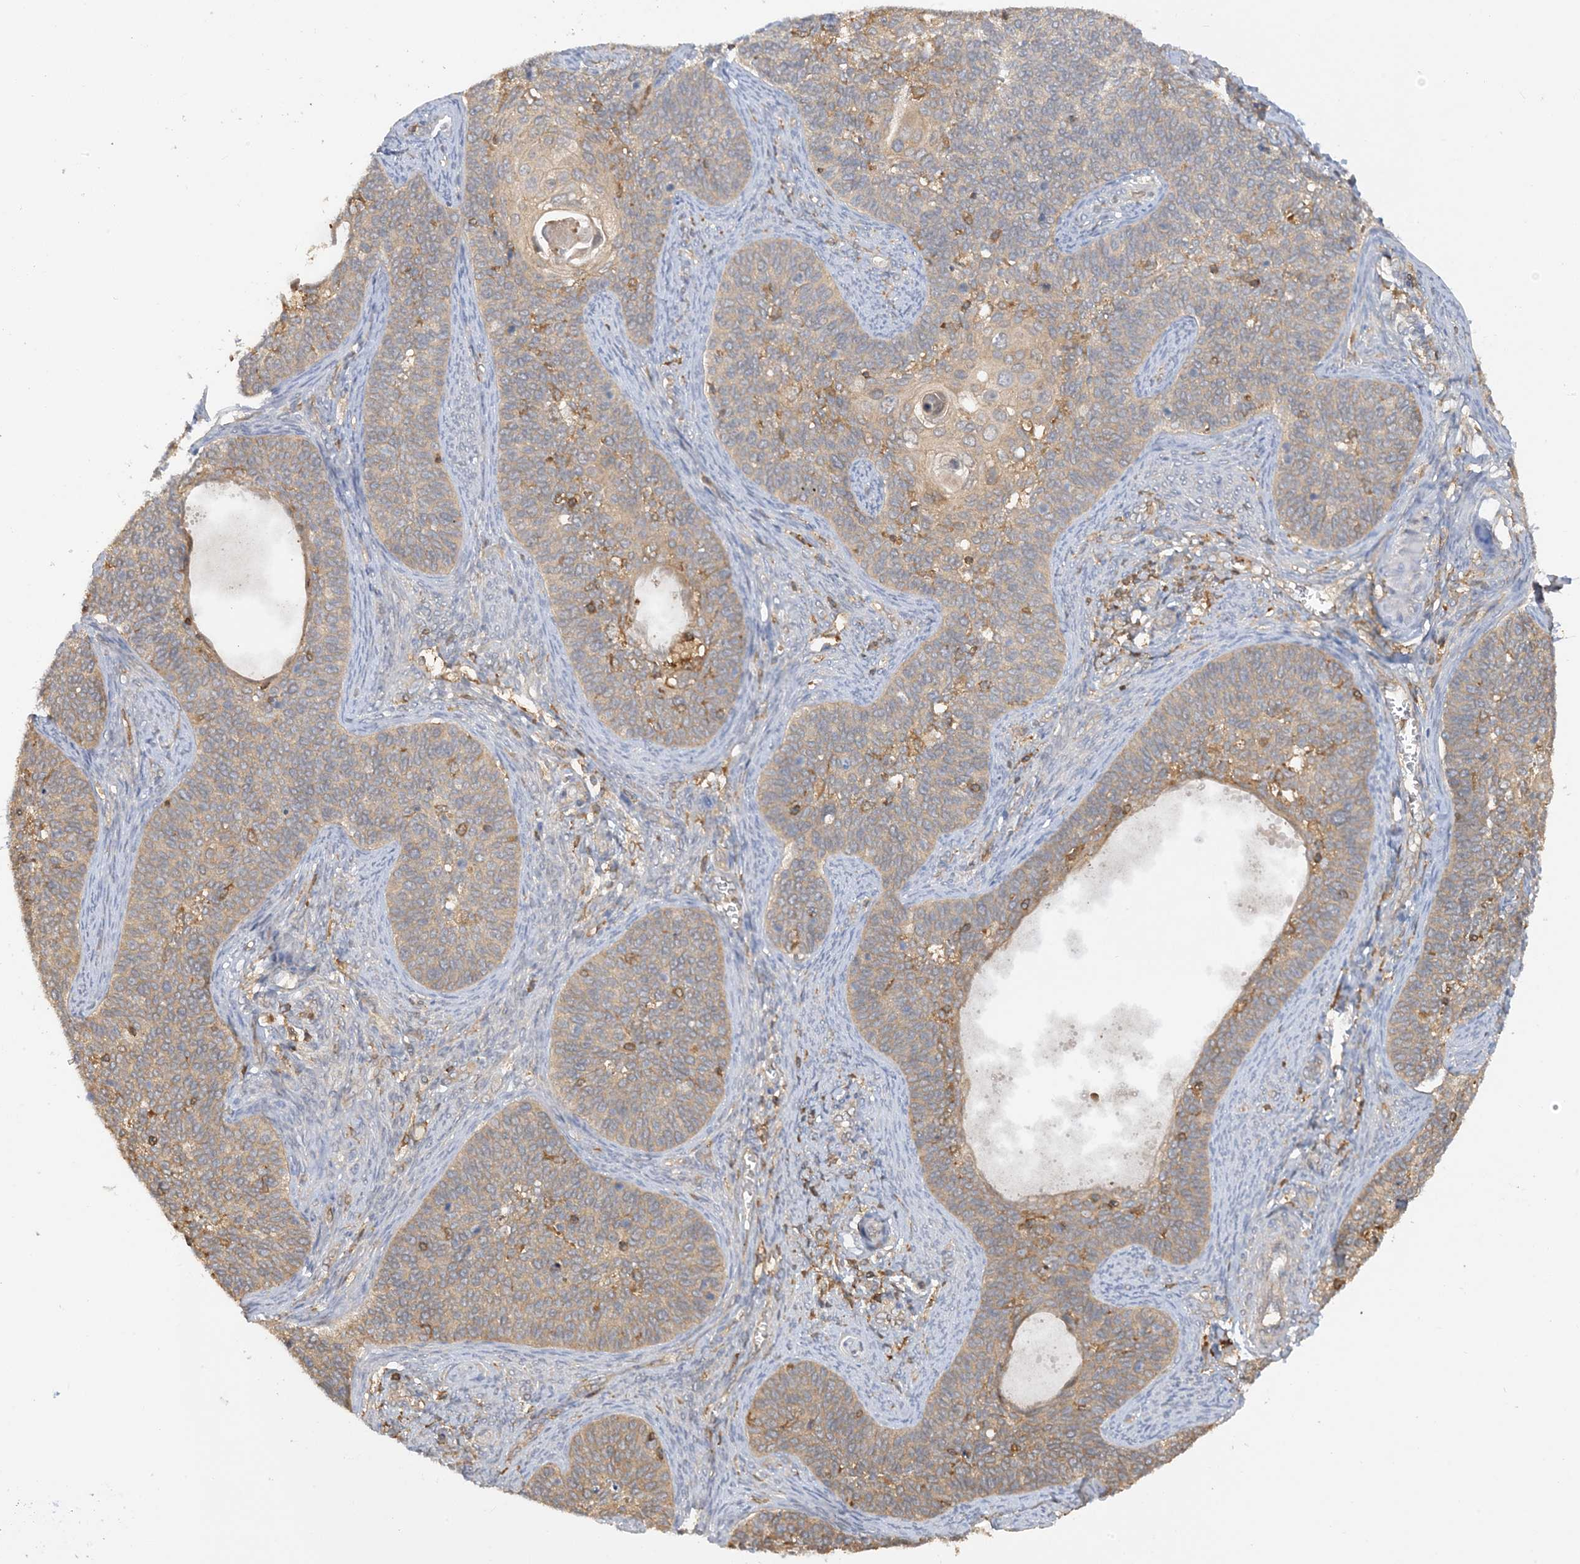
{"staining": {"intensity": "weak", "quantity": ">75%", "location": "cytoplasmic/membranous"}, "tissue": "cervical cancer", "cell_type": "Tumor cells", "image_type": "cancer", "snomed": [{"axis": "morphology", "description": "Squamous cell carcinoma, NOS"}, {"axis": "topography", "description": "Cervix"}], "caption": "Protein staining of cervical cancer (squamous cell carcinoma) tissue displays weak cytoplasmic/membranous positivity in about >75% of tumor cells. The staining was performed using DAB (3,3'-diaminobenzidine), with brown indicating positive protein expression. Nuclei are stained blue with hematoxylin.", "gene": "CAPZB", "patient": {"sex": "female", "age": 33}}